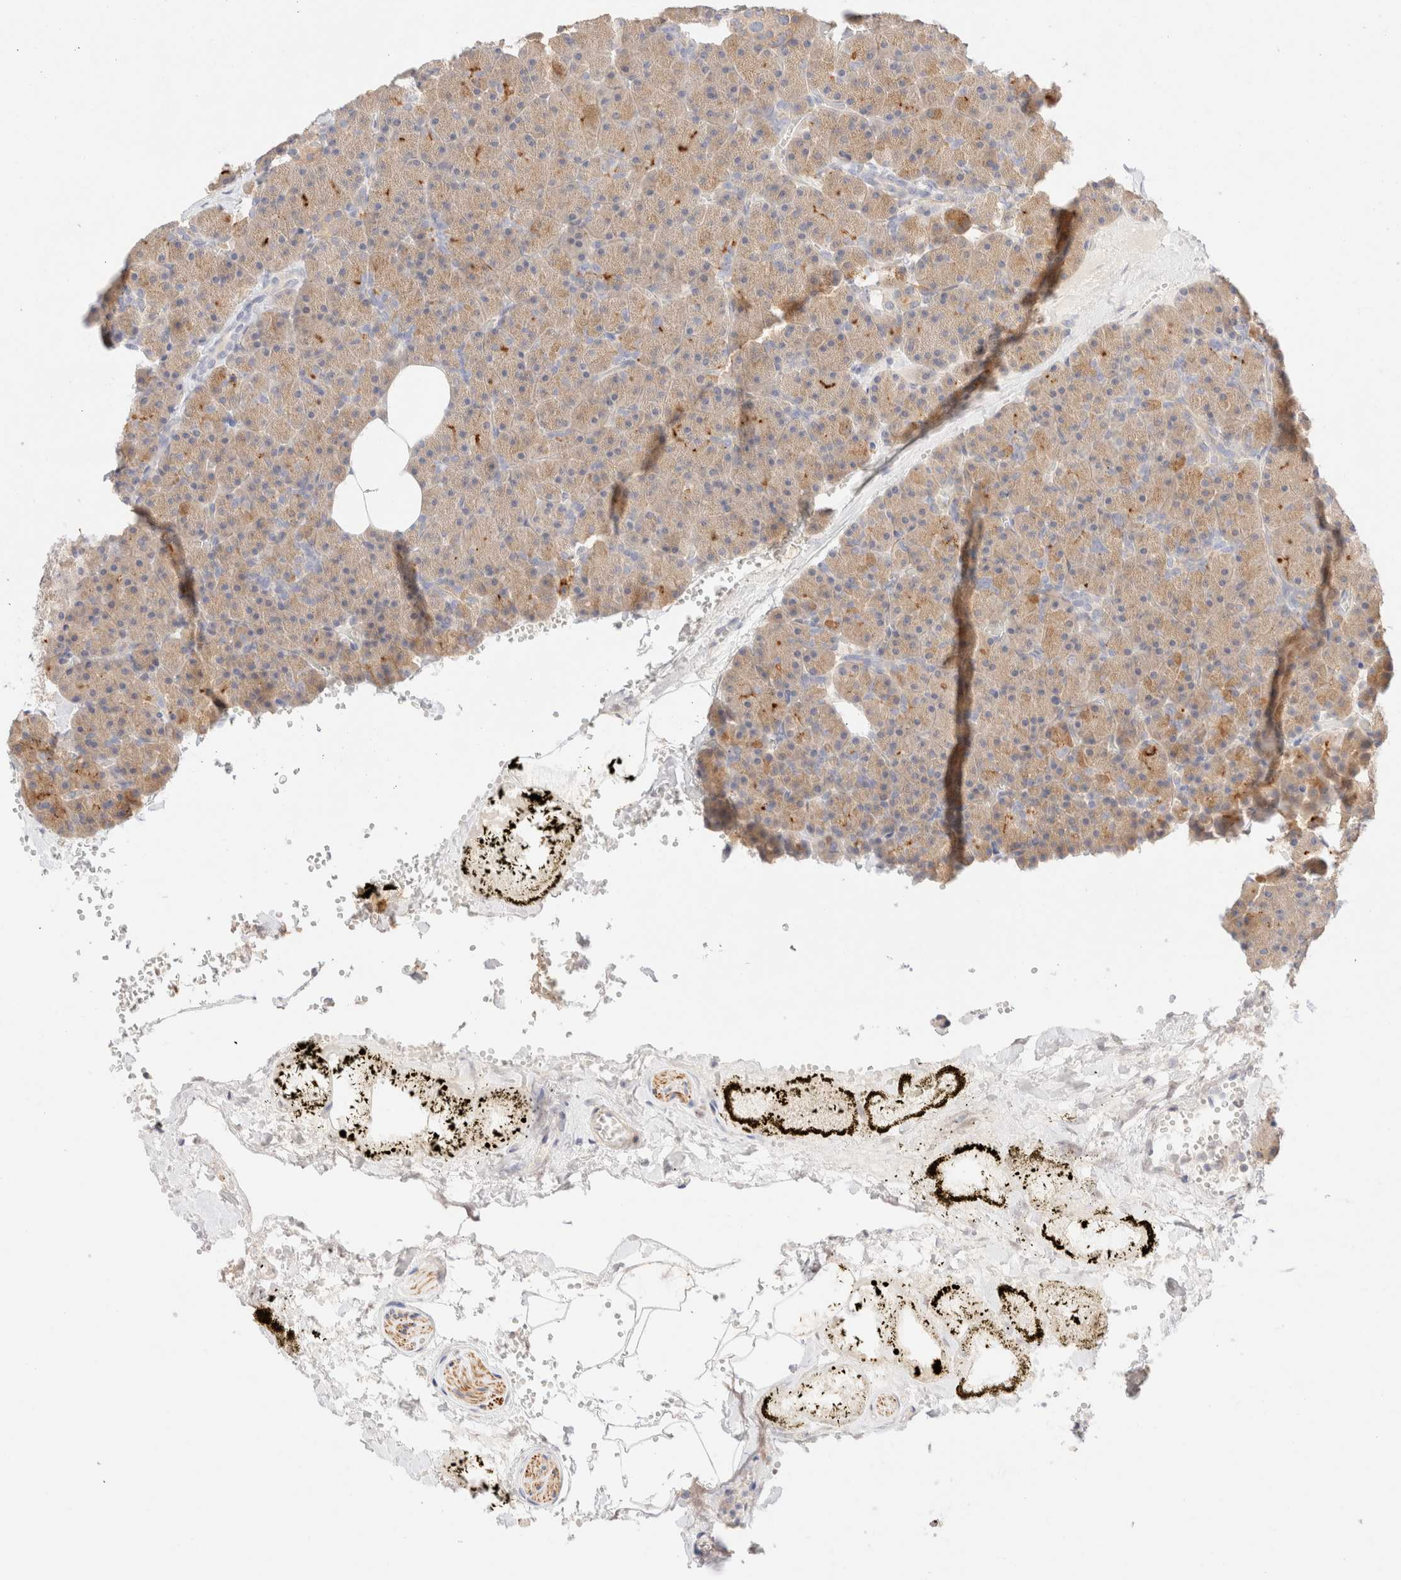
{"staining": {"intensity": "weak", "quantity": ">75%", "location": "cytoplasmic/membranous"}, "tissue": "pancreas", "cell_type": "Exocrine glandular cells", "image_type": "normal", "snomed": [{"axis": "morphology", "description": "Normal tissue, NOS"}, {"axis": "morphology", "description": "Carcinoid, malignant, NOS"}, {"axis": "topography", "description": "Pancreas"}], "caption": "Immunohistochemistry photomicrograph of normal human pancreas stained for a protein (brown), which reveals low levels of weak cytoplasmic/membranous expression in approximately >75% of exocrine glandular cells.", "gene": "SNTB1", "patient": {"sex": "female", "age": 35}}